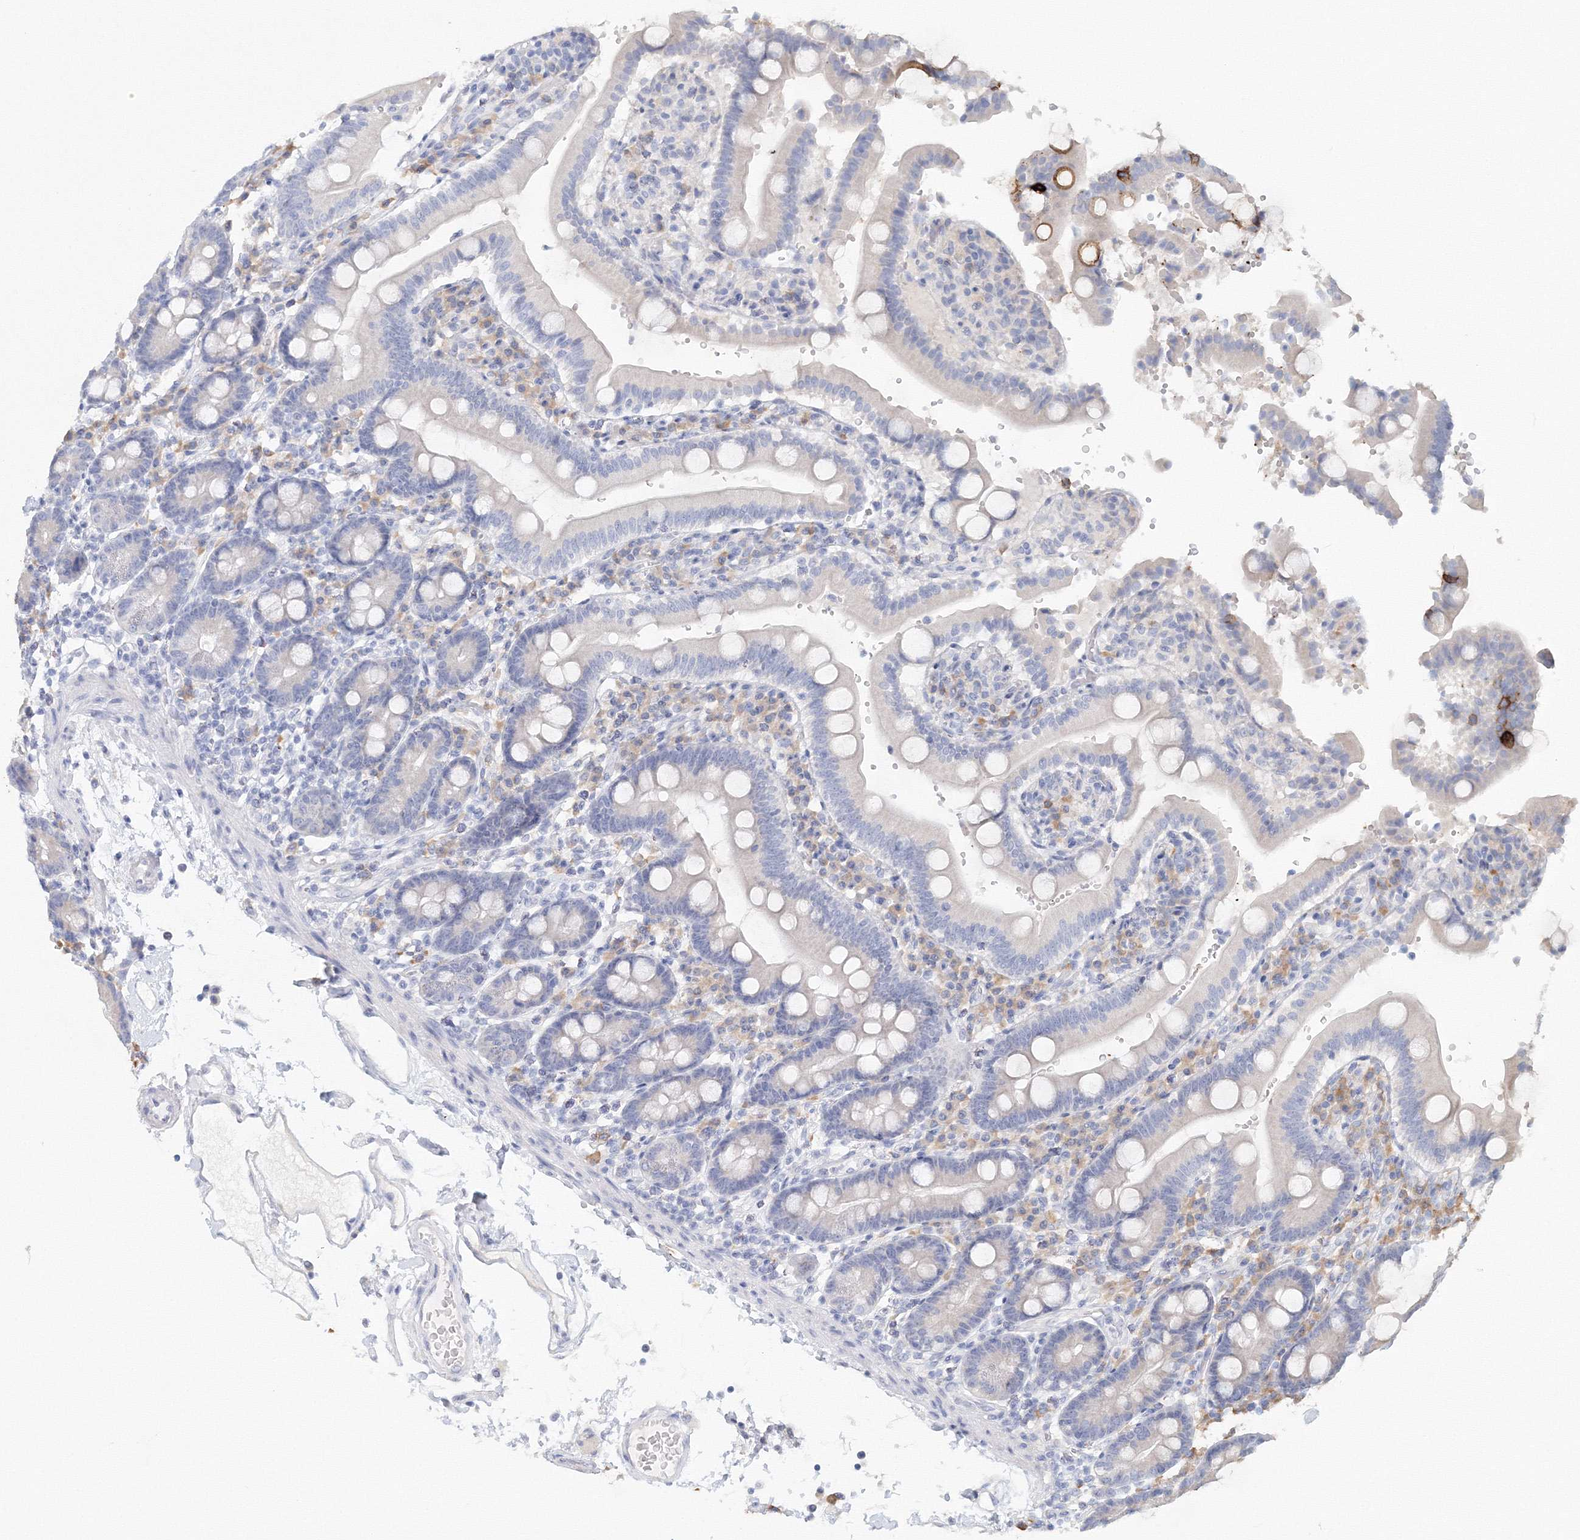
{"staining": {"intensity": "strong", "quantity": "<25%", "location": "cytoplasmic/membranous"}, "tissue": "duodenum", "cell_type": "Glandular cells", "image_type": "normal", "snomed": [{"axis": "morphology", "description": "Normal tissue, NOS"}, {"axis": "topography", "description": "Small intestine, NOS"}], "caption": "Protein expression analysis of unremarkable duodenum displays strong cytoplasmic/membranous positivity in approximately <25% of glandular cells.", "gene": "VSIG1", "patient": {"sex": "female", "age": 71}}